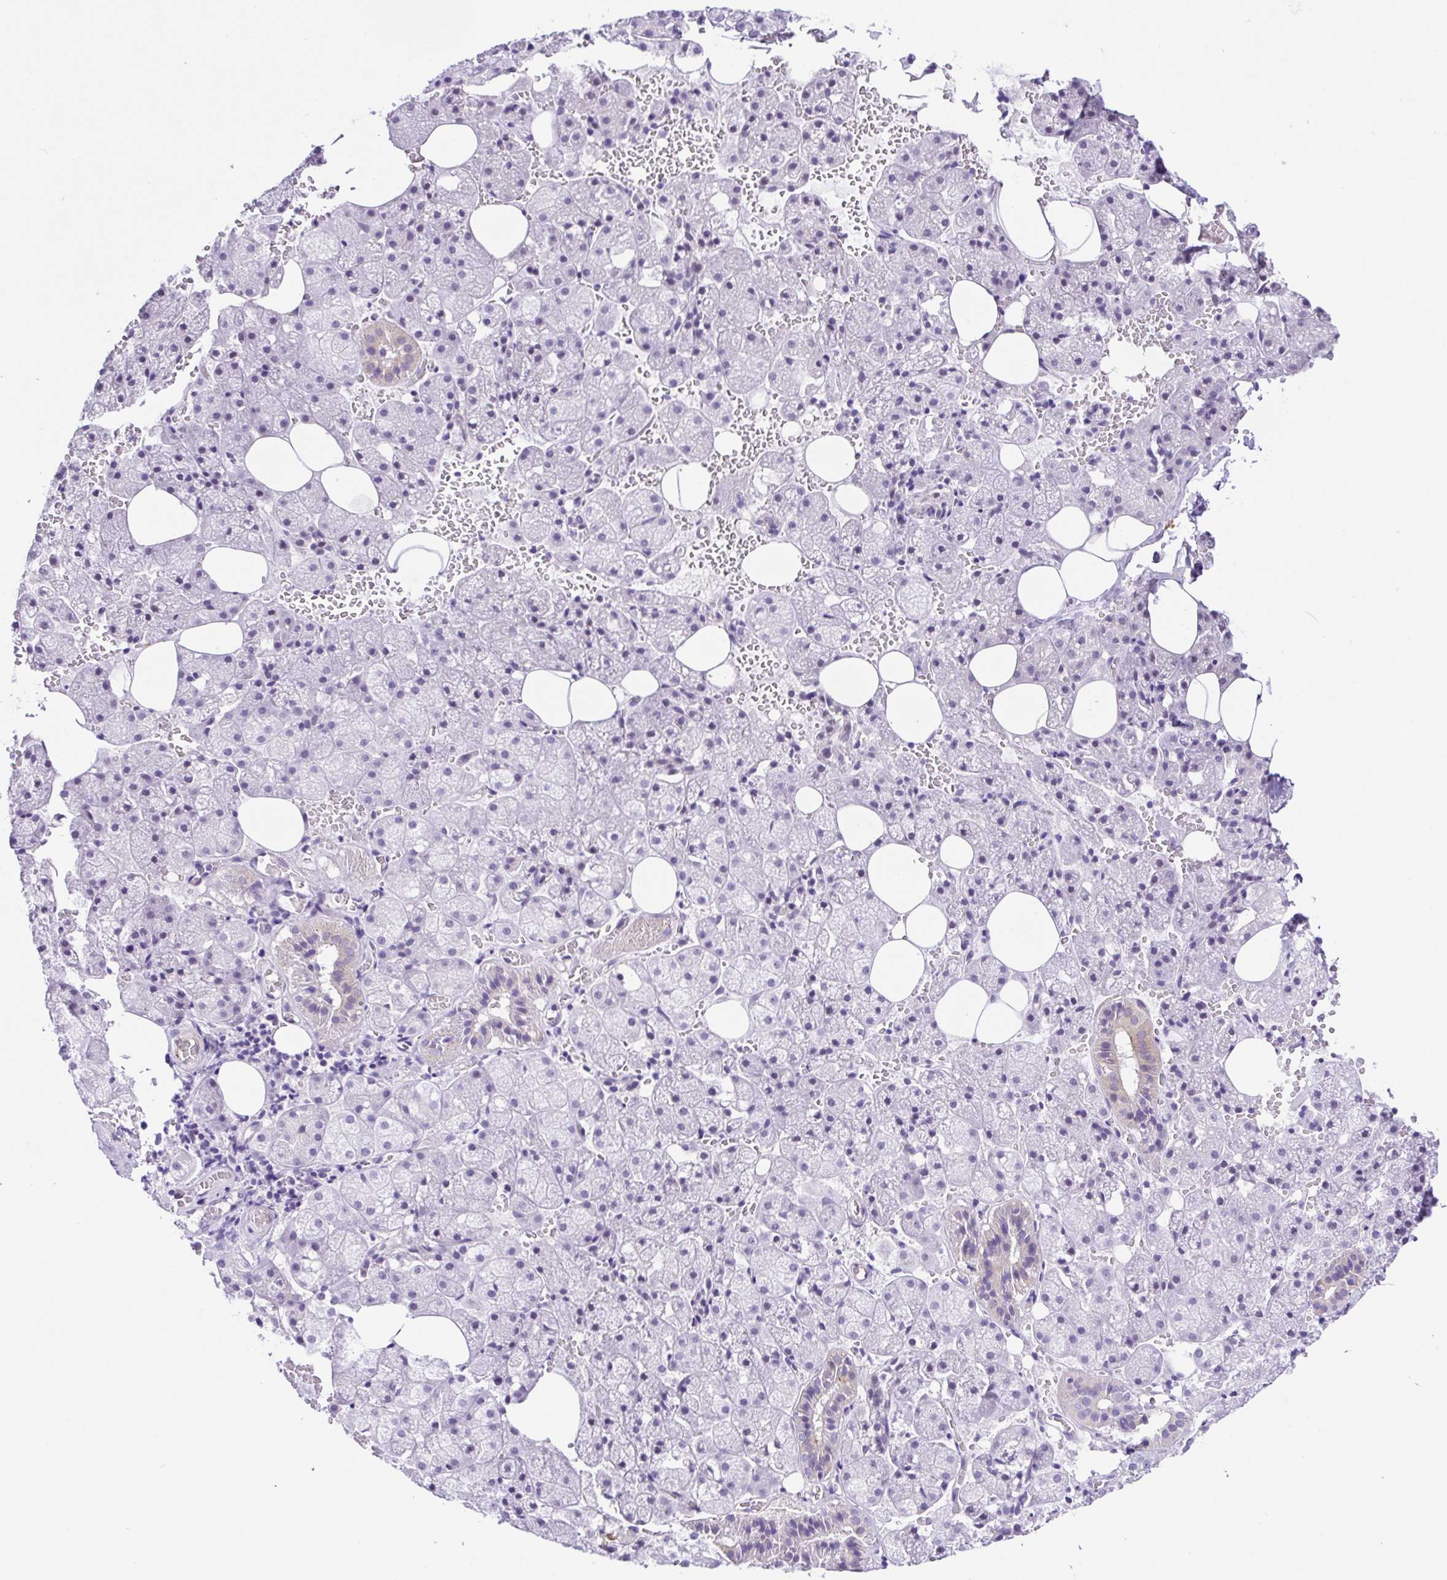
{"staining": {"intensity": "weak", "quantity": "<25%", "location": "cytoplasmic/membranous"}, "tissue": "salivary gland", "cell_type": "Glandular cells", "image_type": "normal", "snomed": [{"axis": "morphology", "description": "Normal tissue, NOS"}, {"axis": "topography", "description": "Salivary gland"}, {"axis": "topography", "description": "Peripheral nerve tissue"}], "caption": "The histopathology image exhibits no staining of glandular cells in unremarkable salivary gland.", "gene": "DCLK2", "patient": {"sex": "male", "age": 38}}